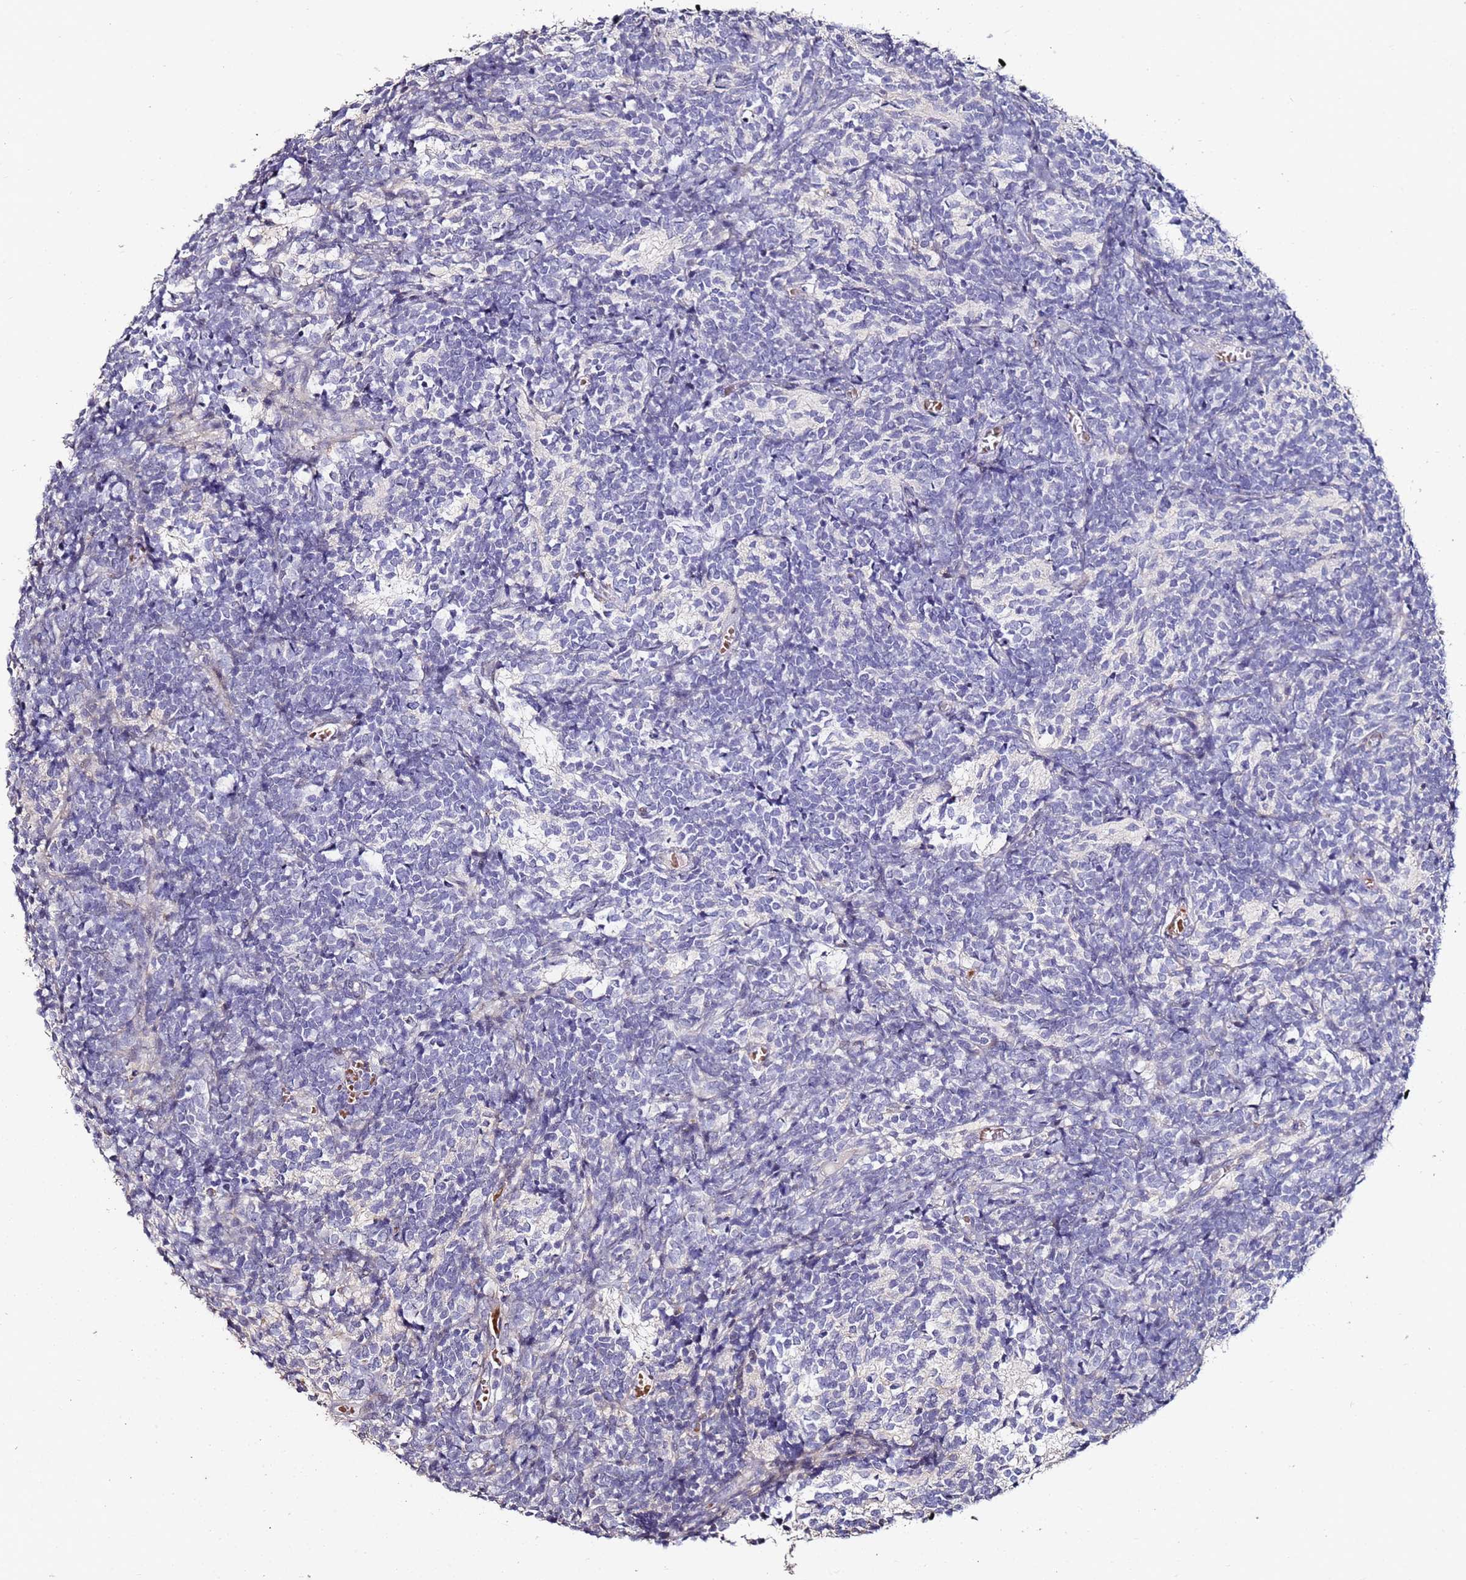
{"staining": {"intensity": "negative", "quantity": "none", "location": "none"}, "tissue": "glioma", "cell_type": "Tumor cells", "image_type": "cancer", "snomed": [{"axis": "morphology", "description": "Glioma, malignant, Low grade"}, {"axis": "topography", "description": "Brain"}], "caption": "An immunohistochemistry (IHC) histopathology image of glioma is shown. There is no staining in tumor cells of glioma. The staining is performed using DAB (3,3'-diaminobenzidine) brown chromogen with nuclei counter-stained in using hematoxylin.", "gene": "C3orf80", "patient": {"sex": "female", "age": 1}}